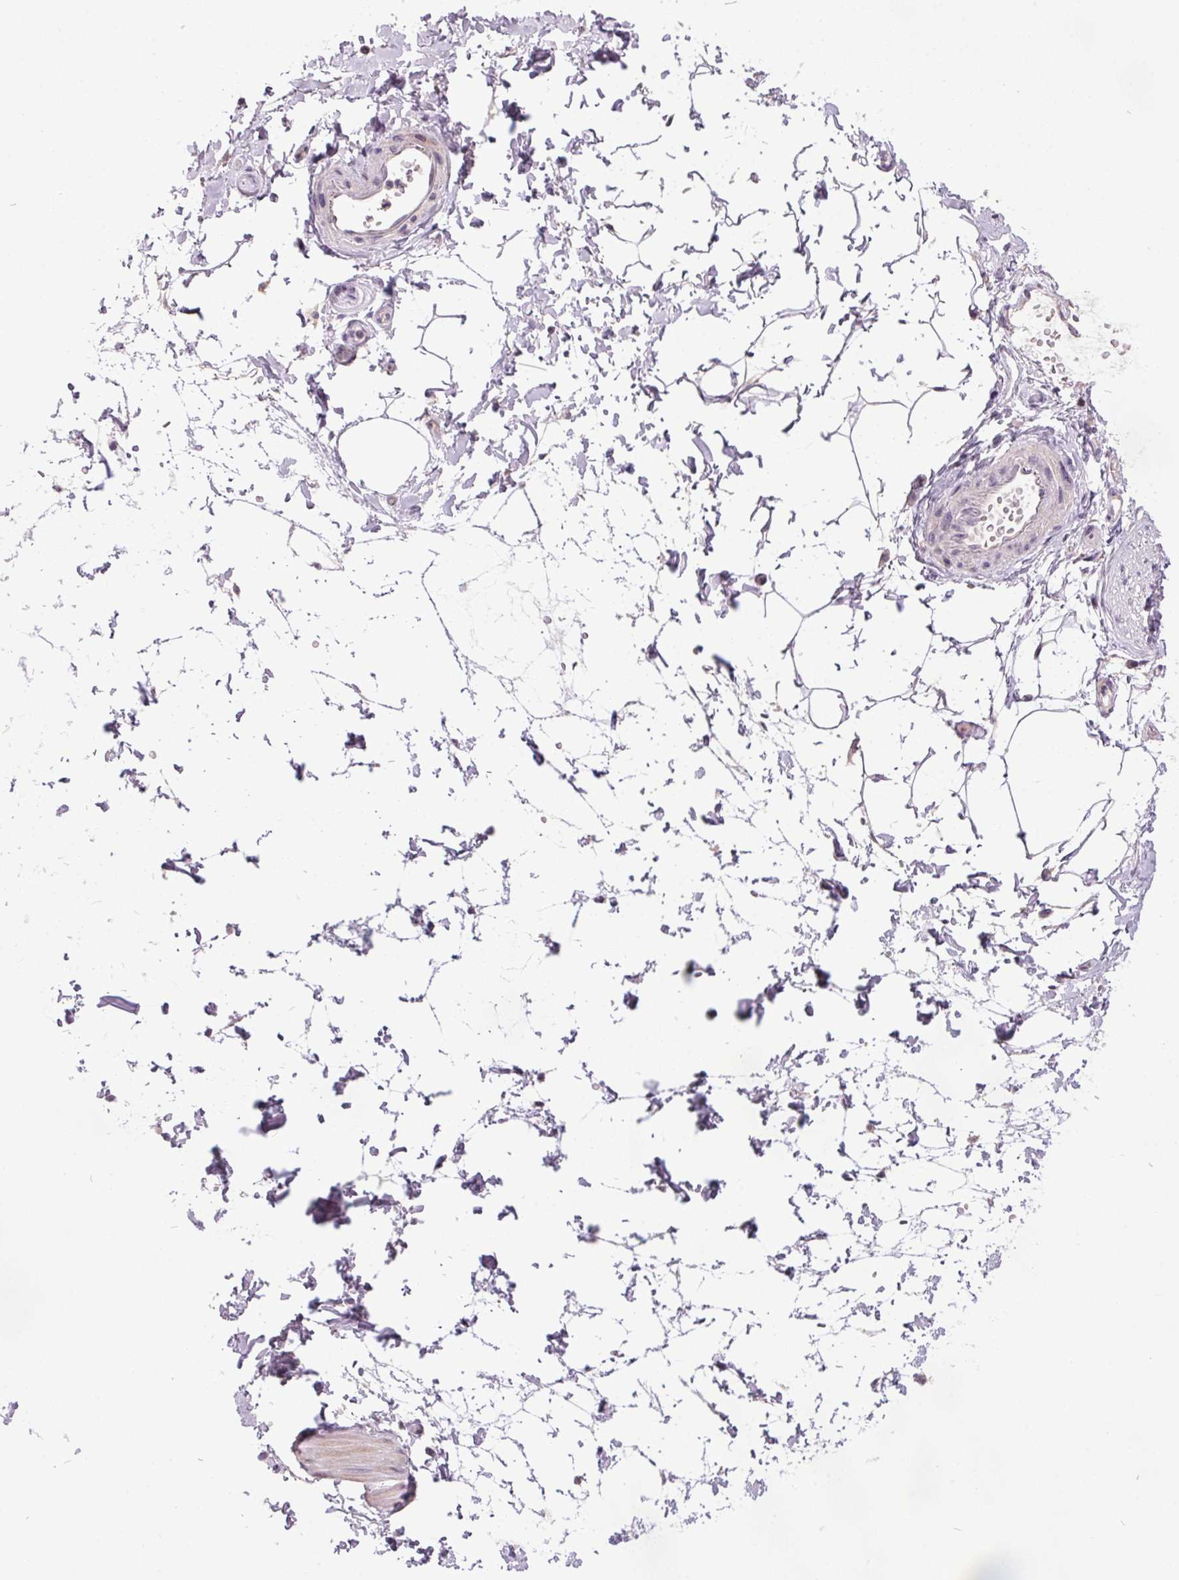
{"staining": {"intensity": "negative", "quantity": "none", "location": "none"}, "tissue": "adipose tissue", "cell_type": "Adipocytes", "image_type": "normal", "snomed": [{"axis": "morphology", "description": "Normal tissue, NOS"}, {"axis": "topography", "description": "Smooth muscle"}, {"axis": "topography", "description": "Peripheral nerve tissue"}], "caption": "DAB (3,3'-diaminobenzidine) immunohistochemical staining of normal human adipose tissue demonstrates no significant positivity in adipocytes.", "gene": "C2orf16", "patient": {"sex": "male", "age": 58}}